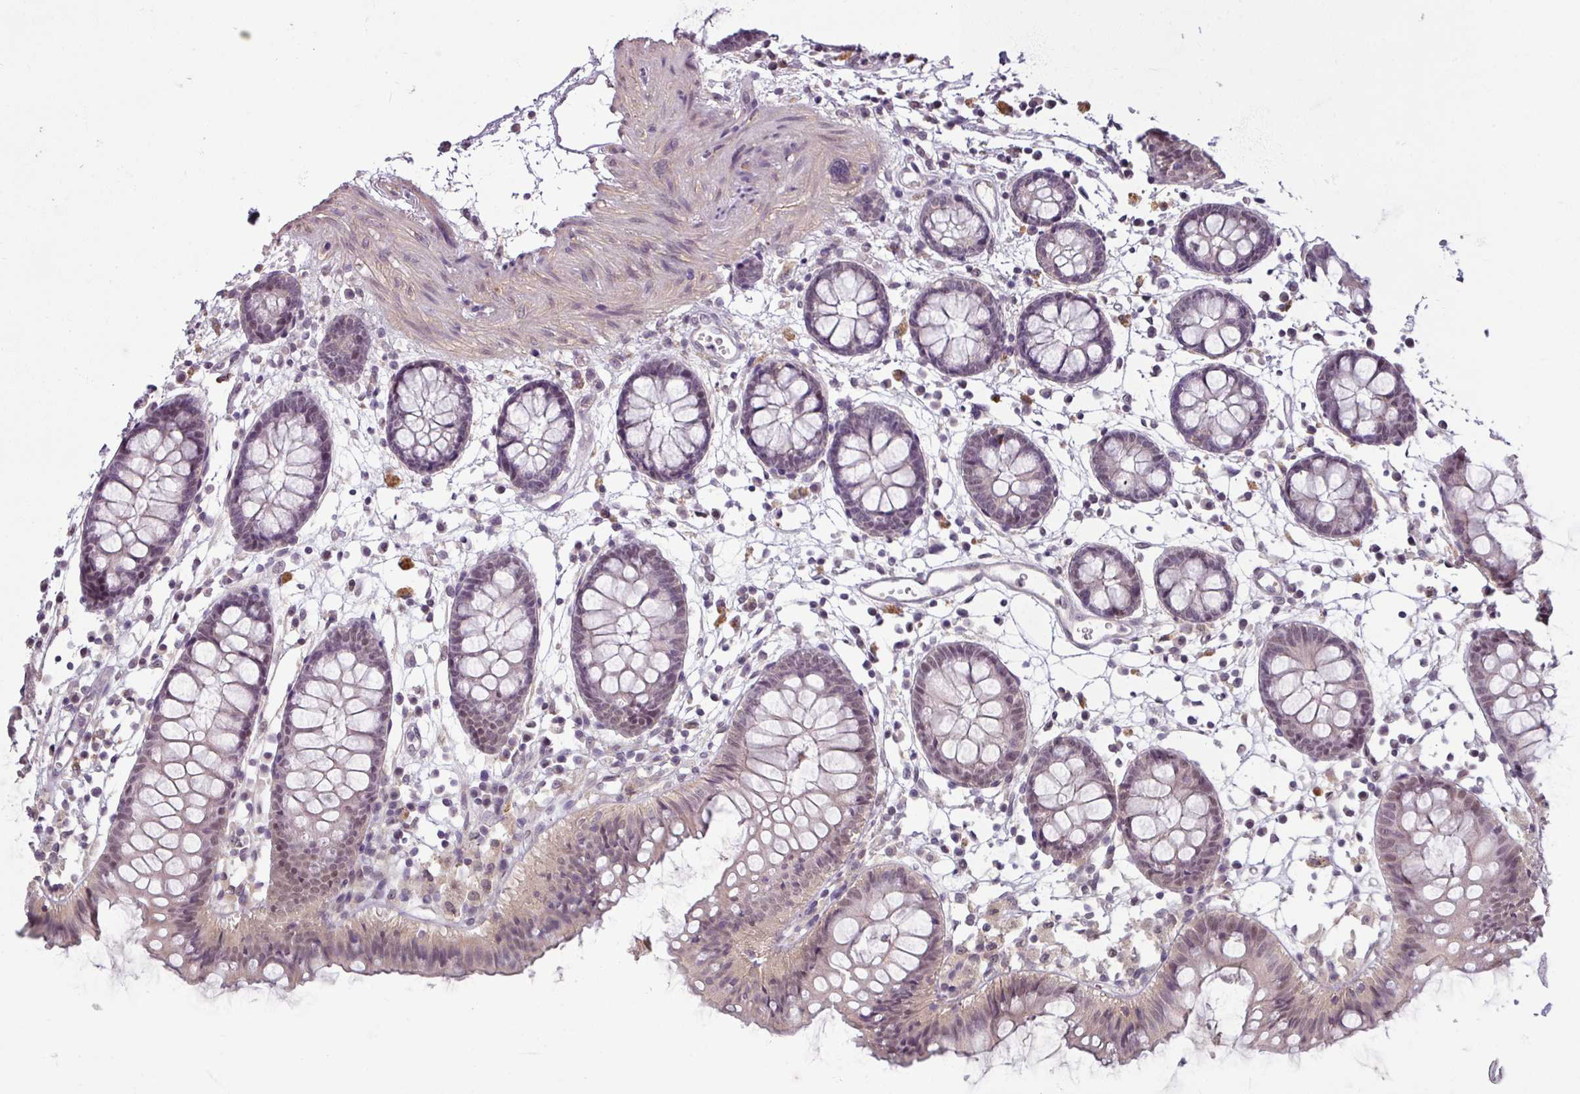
{"staining": {"intensity": "moderate", "quantity": ">75%", "location": "cytoplasmic/membranous"}, "tissue": "colon", "cell_type": "Endothelial cells", "image_type": "normal", "snomed": [{"axis": "morphology", "description": "Normal tissue, NOS"}, {"axis": "topography", "description": "Colon"}], "caption": "The histopathology image displays a brown stain indicating the presence of a protein in the cytoplasmic/membranous of endothelial cells in colon. The staining was performed using DAB (3,3'-diaminobenzidine) to visualize the protein expression in brown, while the nuclei were stained in blue with hematoxylin (Magnification: 20x).", "gene": "UVSSA", "patient": {"sex": "female", "age": 84}}